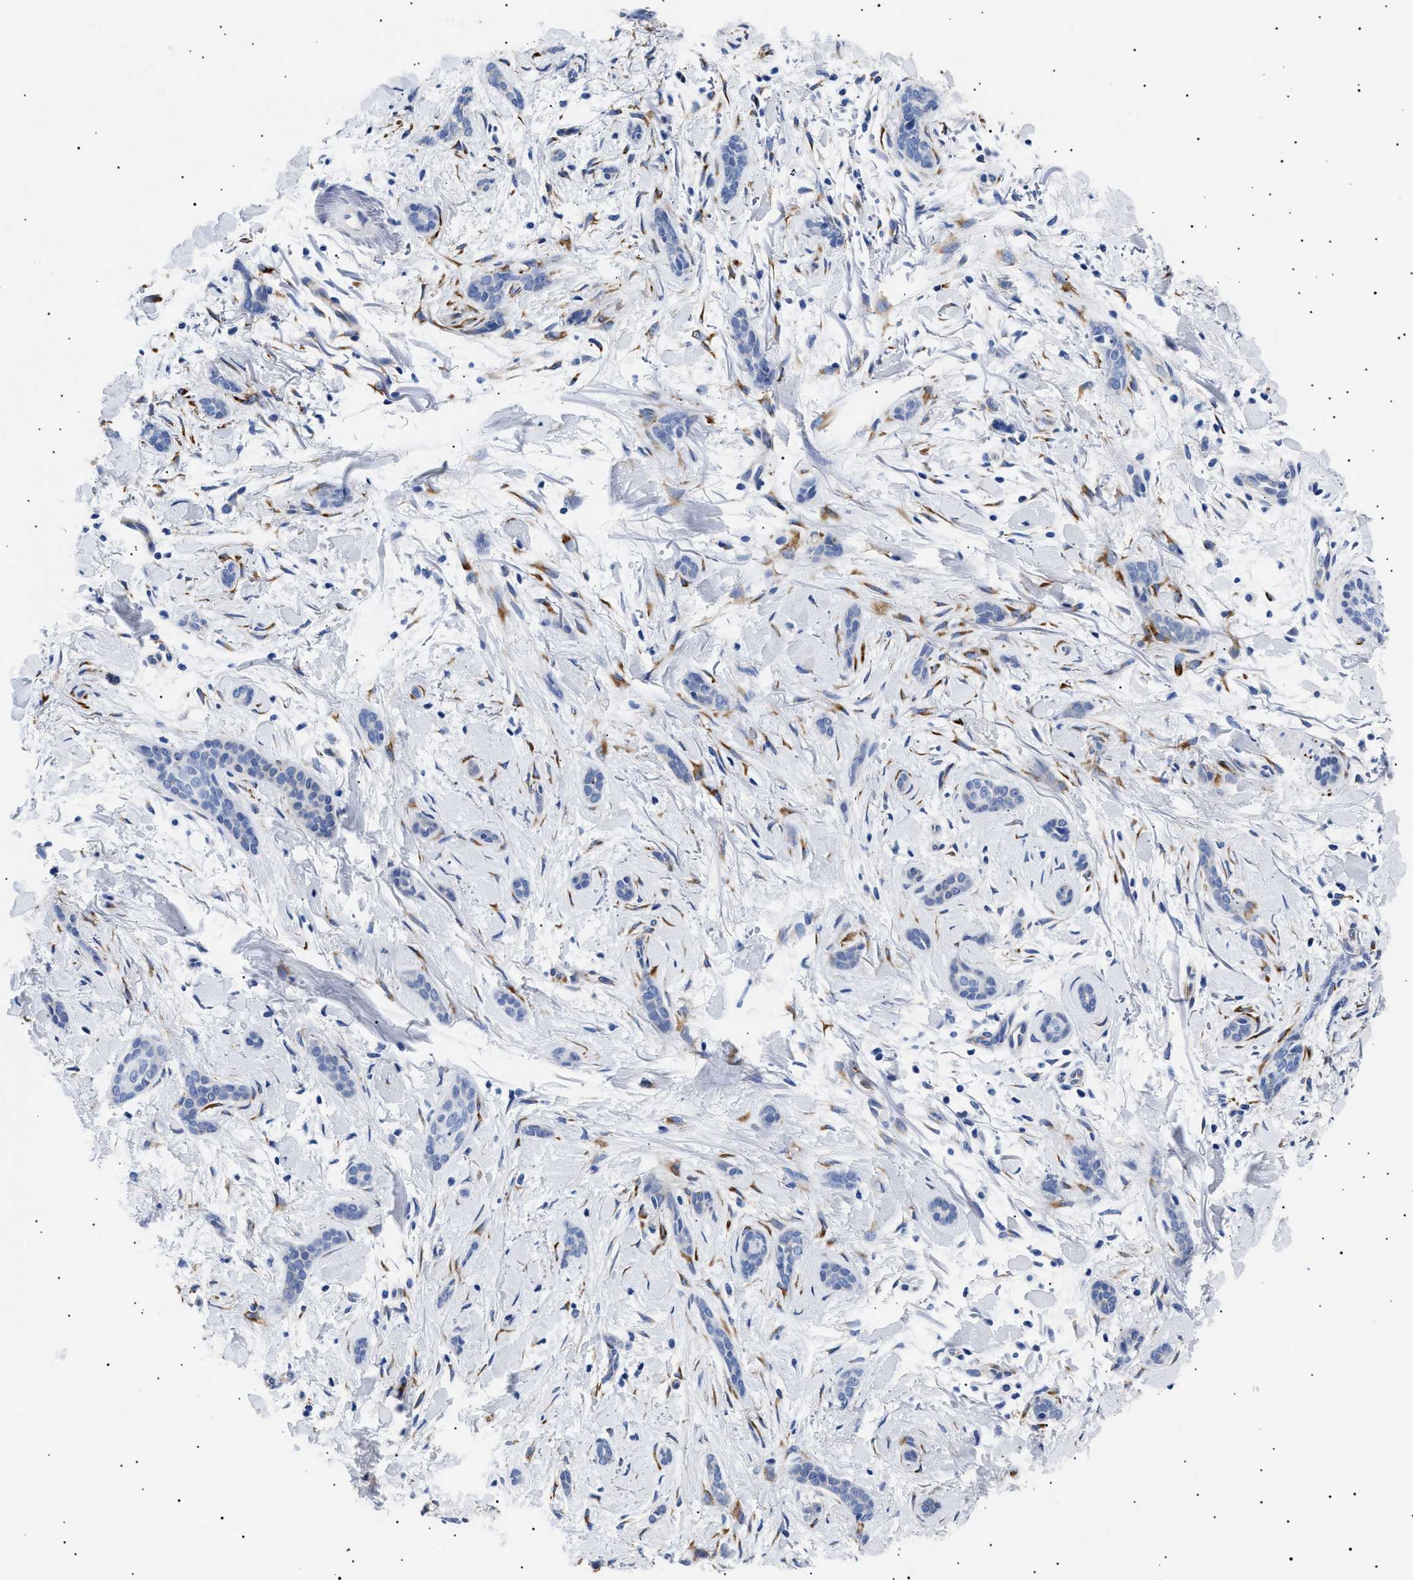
{"staining": {"intensity": "negative", "quantity": "none", "location": "none"}, "tissue": "skin cancer", "cell_type": "Tumor cells", "image_type": "cancer", "snomed": [{"axis": "morphology", "description": "Basal cell carcinoma"}, {"axis": "morphology", "description": "Adnexal tumor, benign"}, {"axis": "topography", "description": "Skin"}], "caption": "IHC histopathology image of neoplastic tissue: human skin cancer (basal cell carcinoma) stained with DAB demonstrates no significant protein positivity in tumor cells.", "gene": "HEMGN", "patient": {"sex": "female", "age": 42}}